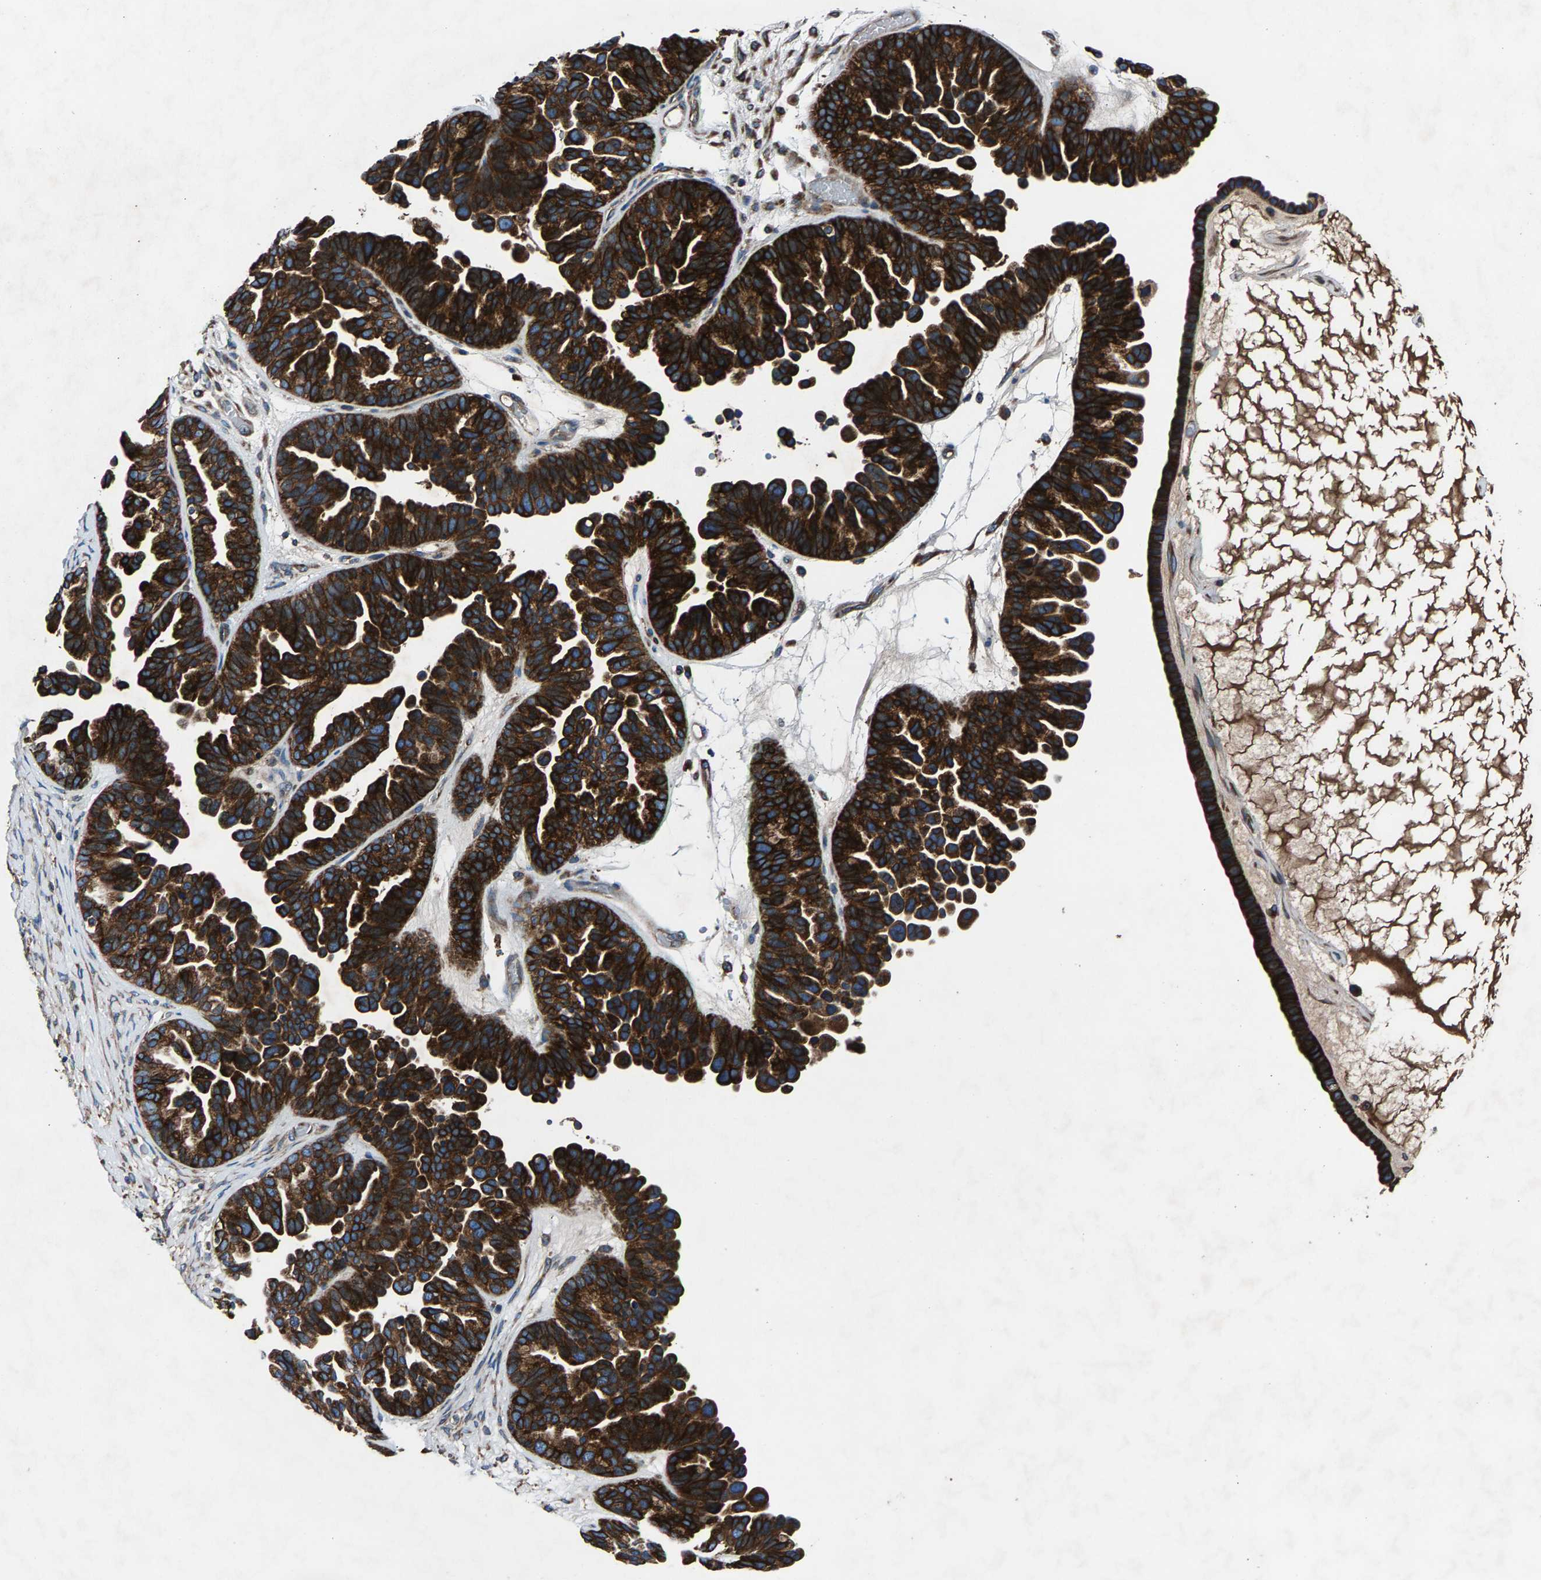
{"staining": {"intensity": "strong", "quantity": ">75%", "location": "cytoplasmic/membranous"}, "tissue": "ovarian cancer", "cell_type": "Tumor cells", "image_type": "cancer", "snomed": [{"axis": "morphology", "description": "Cystadenocarcinoma, serous, NOS"}, {"axis": "topography", "description": "Ovary"}], "caption": "Strong cytoplasmic/membranous protein positivity is identified in about >75% of tumor cells in ovarian cancer (serous cystadenocarcinoma).", "gene": "LPCAT1", "patient": {"sex": "female", "age": 56}}